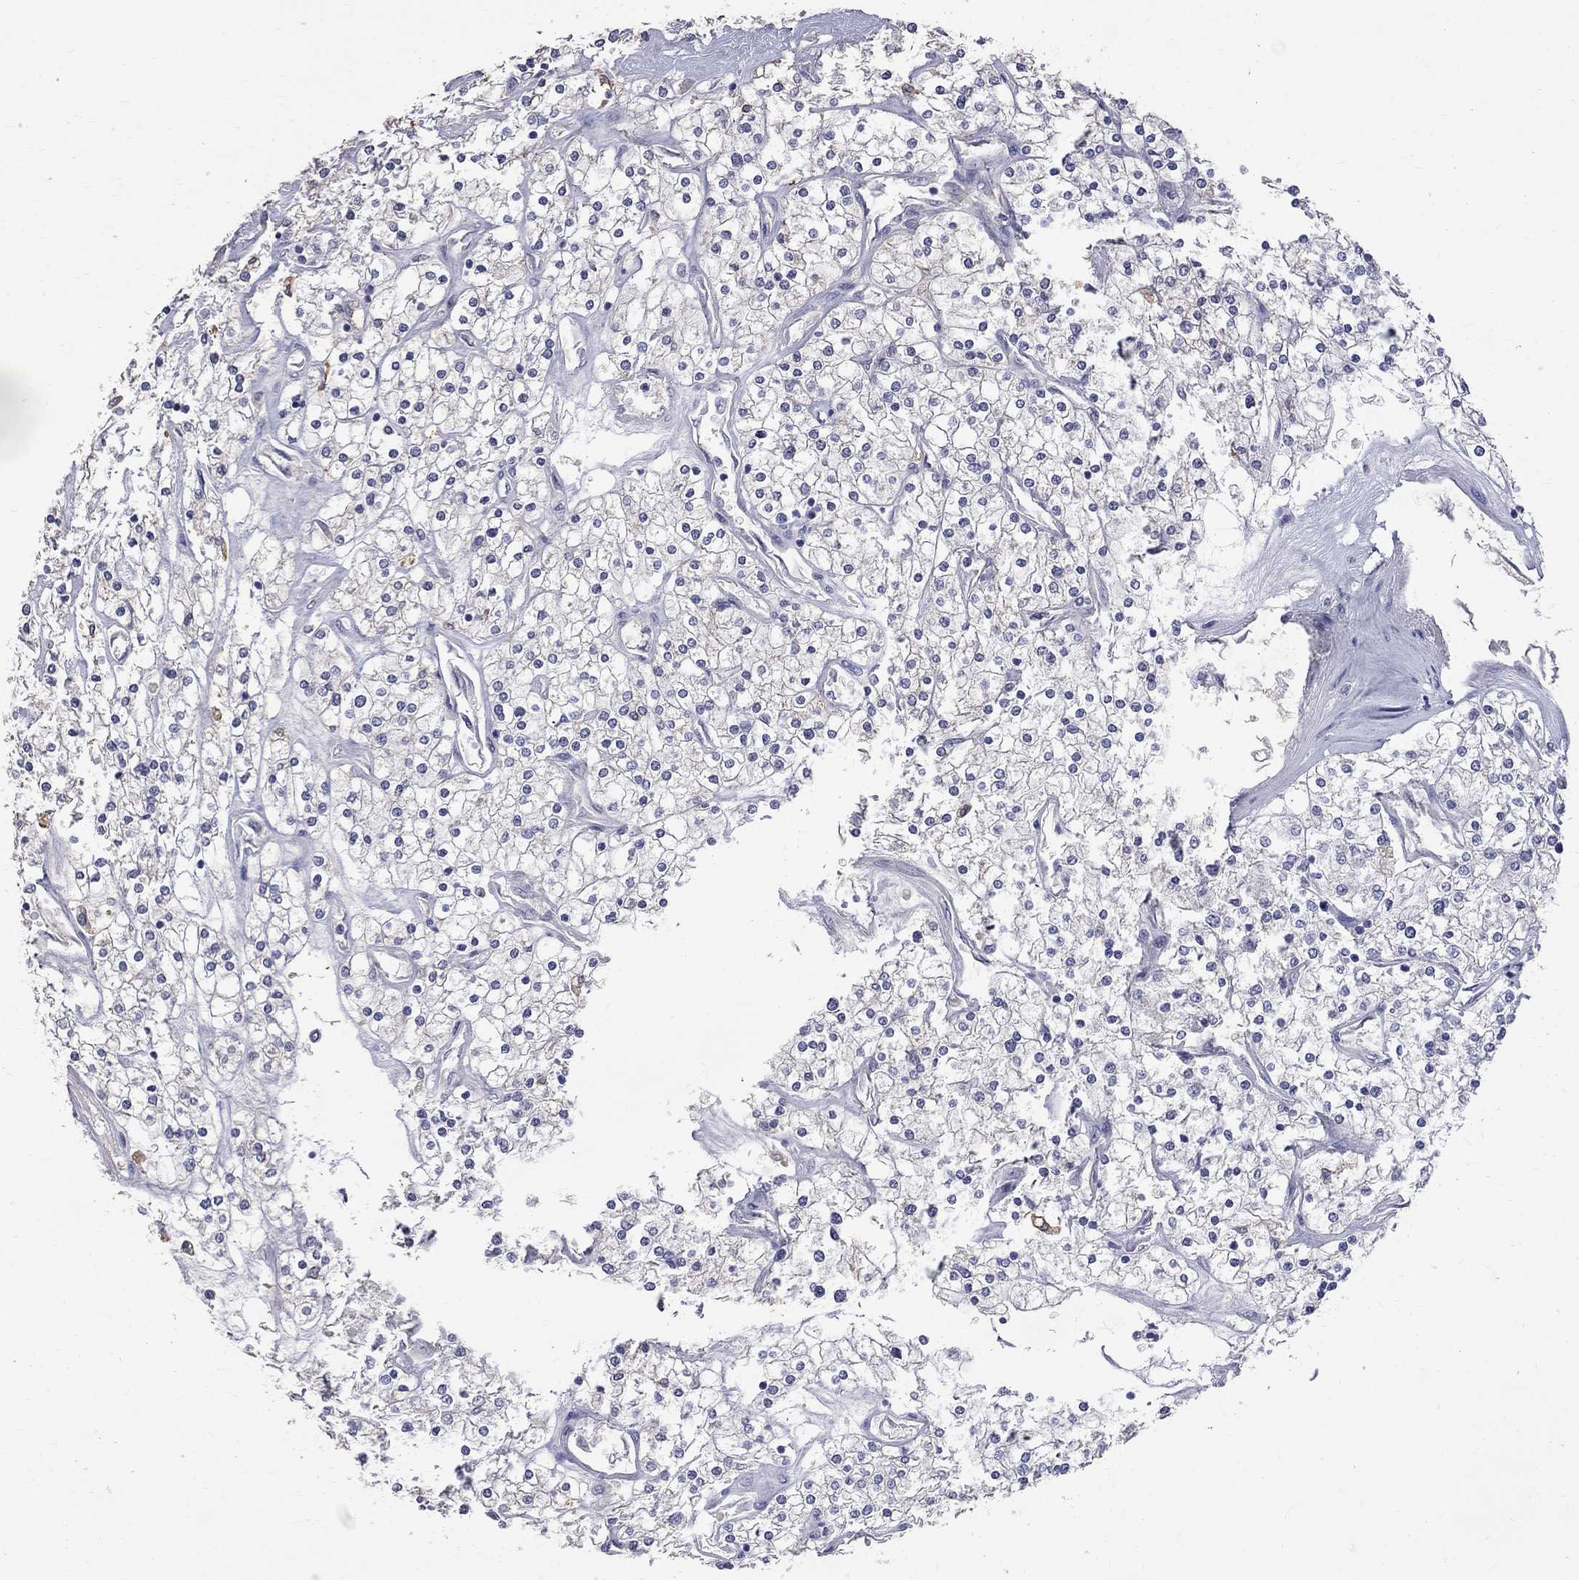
{"staining": {"intensity": "negative", "quantity": "none", "location": "none"}, "tissue": "renal cancer", "cell_type": "Tumor cells", "image_type": "cancer", "snomed": [{"axis": "morphology", "description": "Adenocarcinoma, NOS"}, {"axis": "topography", "description": "Kidney"}], "caption": "A histopathology image of adenocarcinoma (renal) stained for a protein demonstrates no brown staining in tumor cells.", "gene": "CKAP2", "patient": {"sex": "male", "age": 80}}